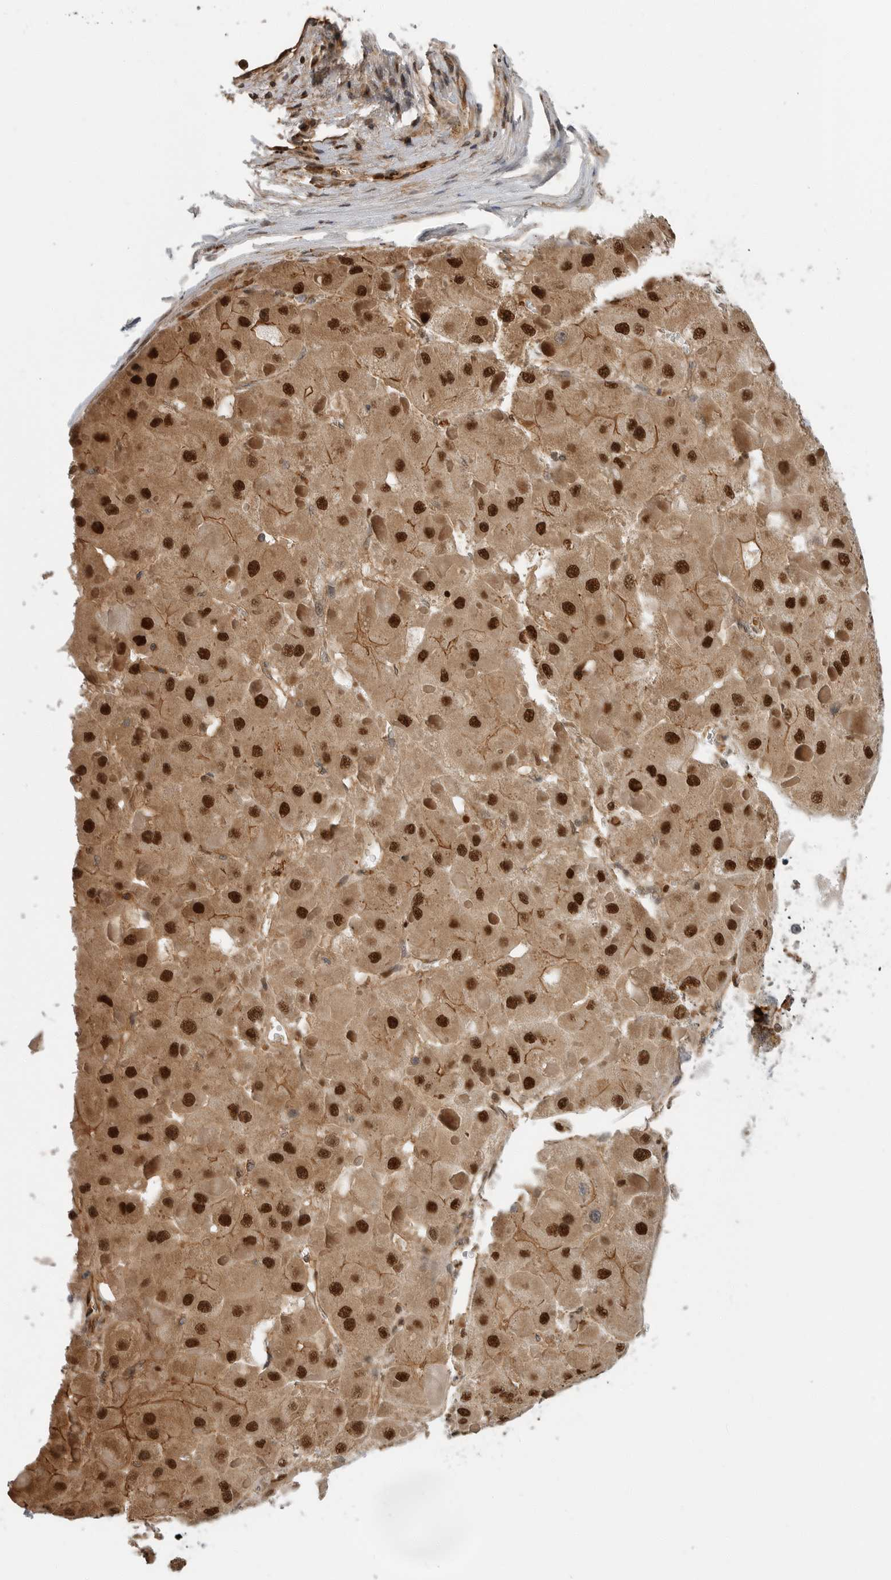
{"staining": {"intensity": "strong", "quantity": ">75%", "location": "cytoplasmic/membranous,nuclear"}, "tissue": "liver cancer", "cell_type": "Tumor cells", "image_type": "cancer", "snomed": [{"axis": "morphology", "description": "Carcinoma, Hepatocellular, NOS"}, {"axis": "topography", "description": "Liver"}], "caption": "Immunohistochemistry of human liver cancer reveals high levels of strong cytoplasmic/membranous and nuclear expression in approximately >75% of tumor cells.", "gene": "STRAP", "patient": {"sex": "female", "age": 73}}